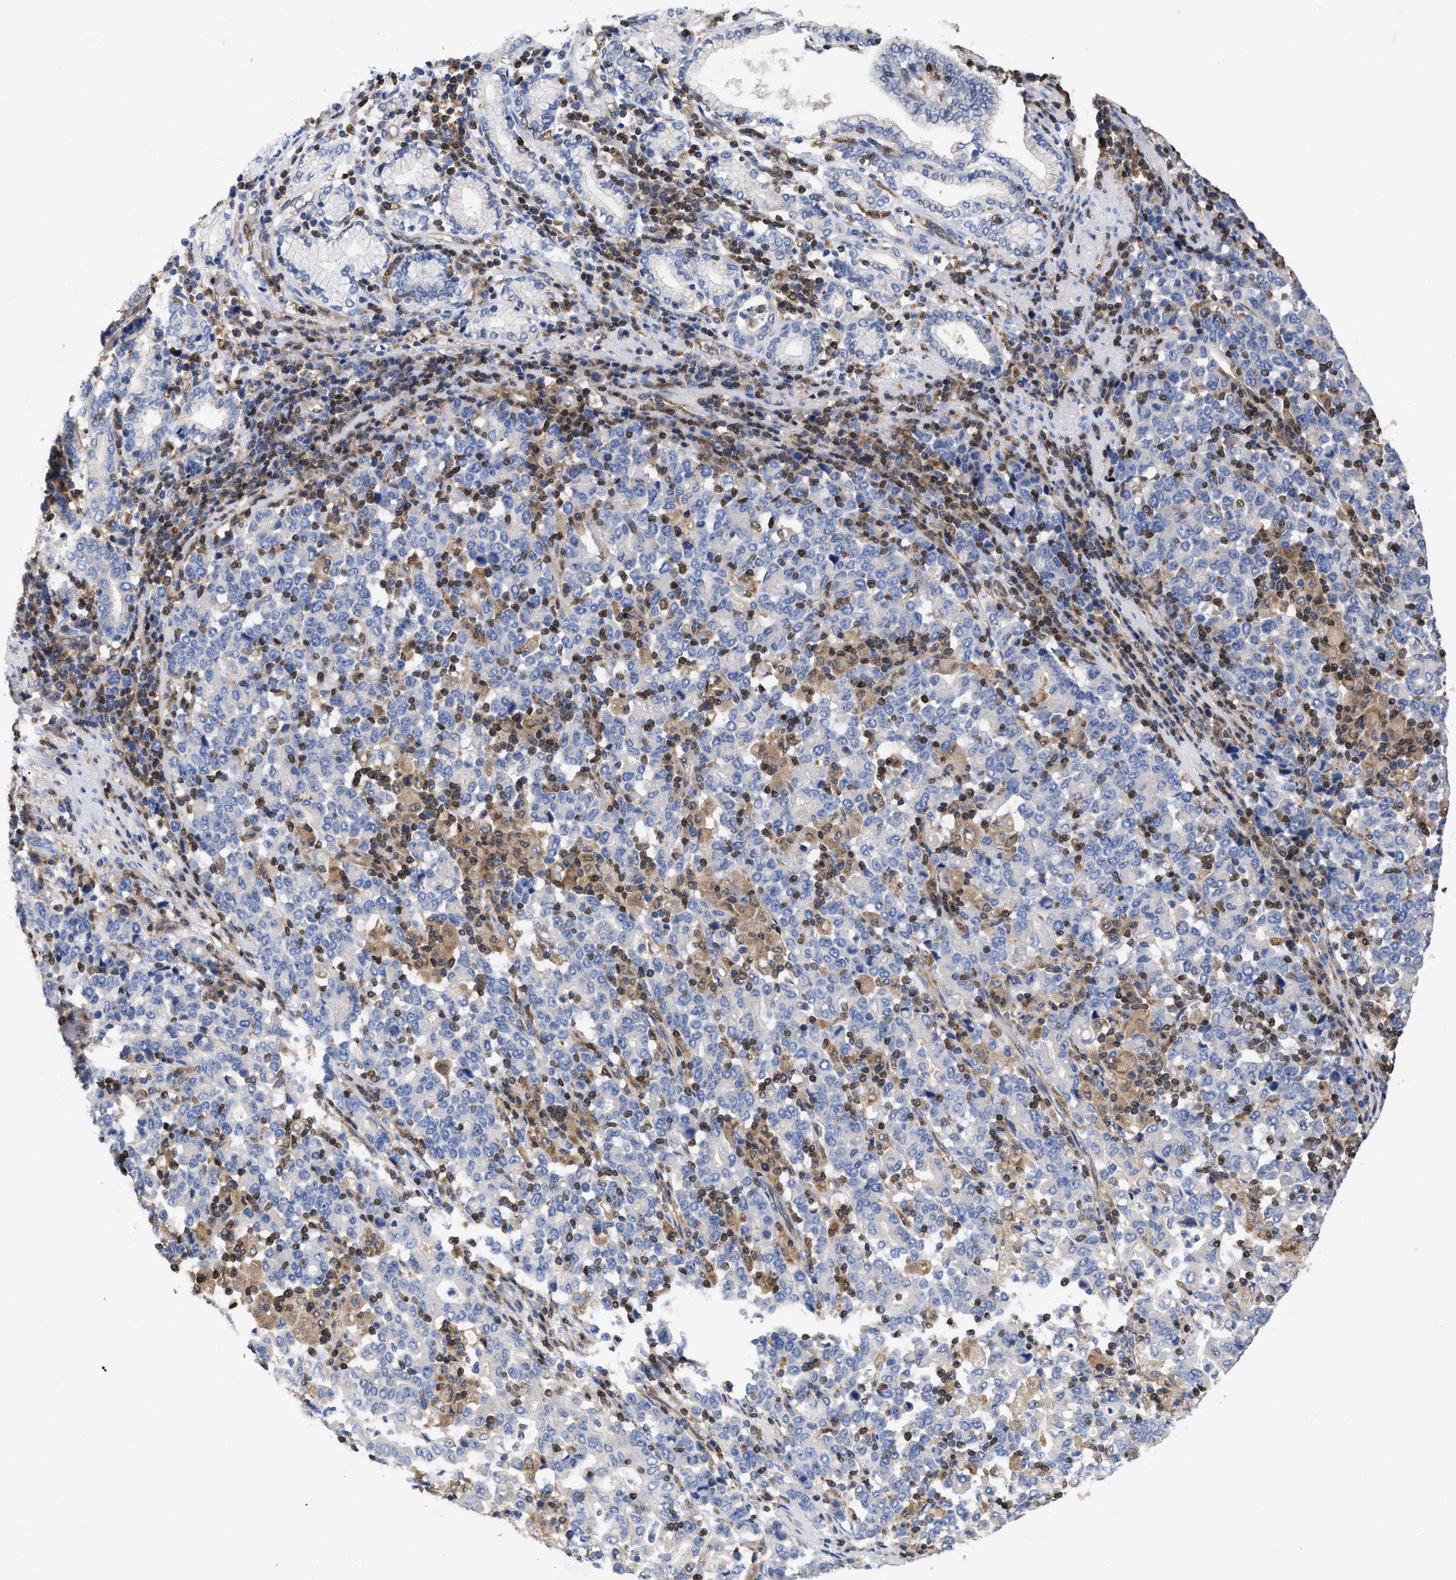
{"staining": {"intensity": "negative", "quantity": "none", "location": "none"}, "tissue": "stomach cancer", "cell_type": "Tumor cells", "image_type": "cancer", "snomed": [{"axis": "morphology", "description": "Adenocarcinoma, NOS"}, {"axis": "topography", "description": "Stomach, upper"}], "caption": "Adenocarcinoma (stomach) was stained to show a protein in brown. There is no significant staining in tumor cells.", "gene": "GIMAP4", "patient": {"sex": "male", "age": 69}}